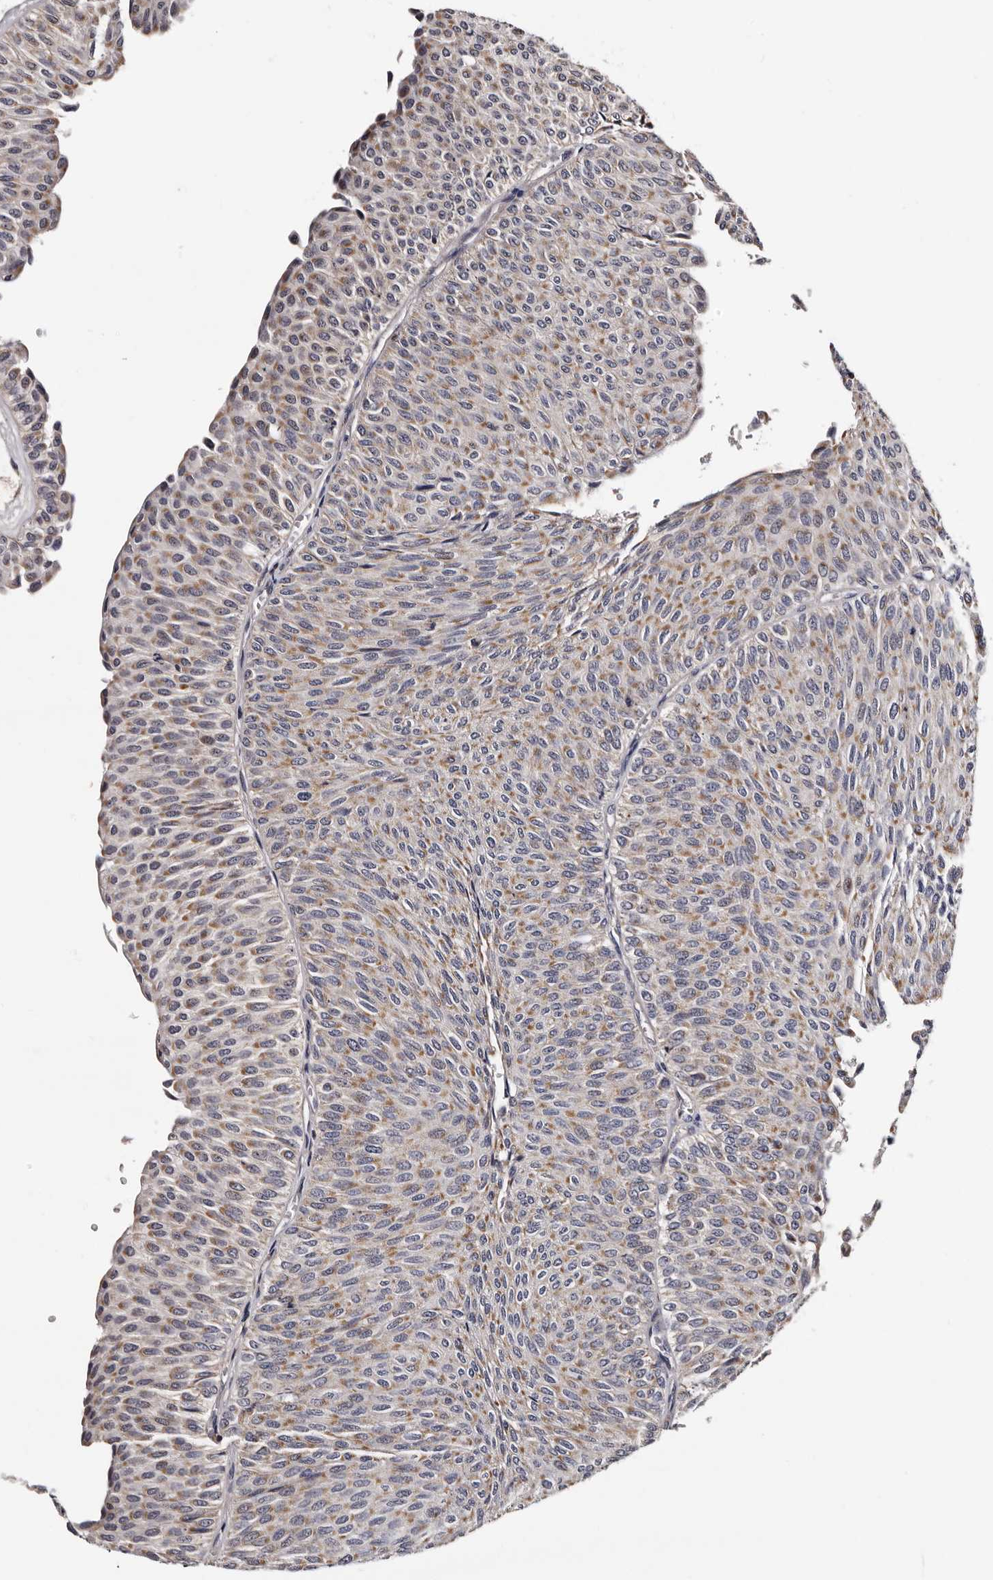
{"staining": {"intensity": "moderate", "quantity": "25%-75%", "location": "cytoplasmic/membranous"}, "tissue": "urothelial cancer", "cell_type": "Tumor cells", "image_type": "cancer", "snomed": [{"axis": "morphology", "description": "Urothelial carcinoma, Low grade"}, {"axis": "topography", "description": "Urinary bladder"}], "caption": "Brown immunohistochemical staining in human urothelial carcinoma (low-grade) exhibits moderate cytoplasmic/membranous staining in about 25%-75% of tumor cells.", "gene": "TAF4B", "patient": {"sex": "male", "age": 78}}